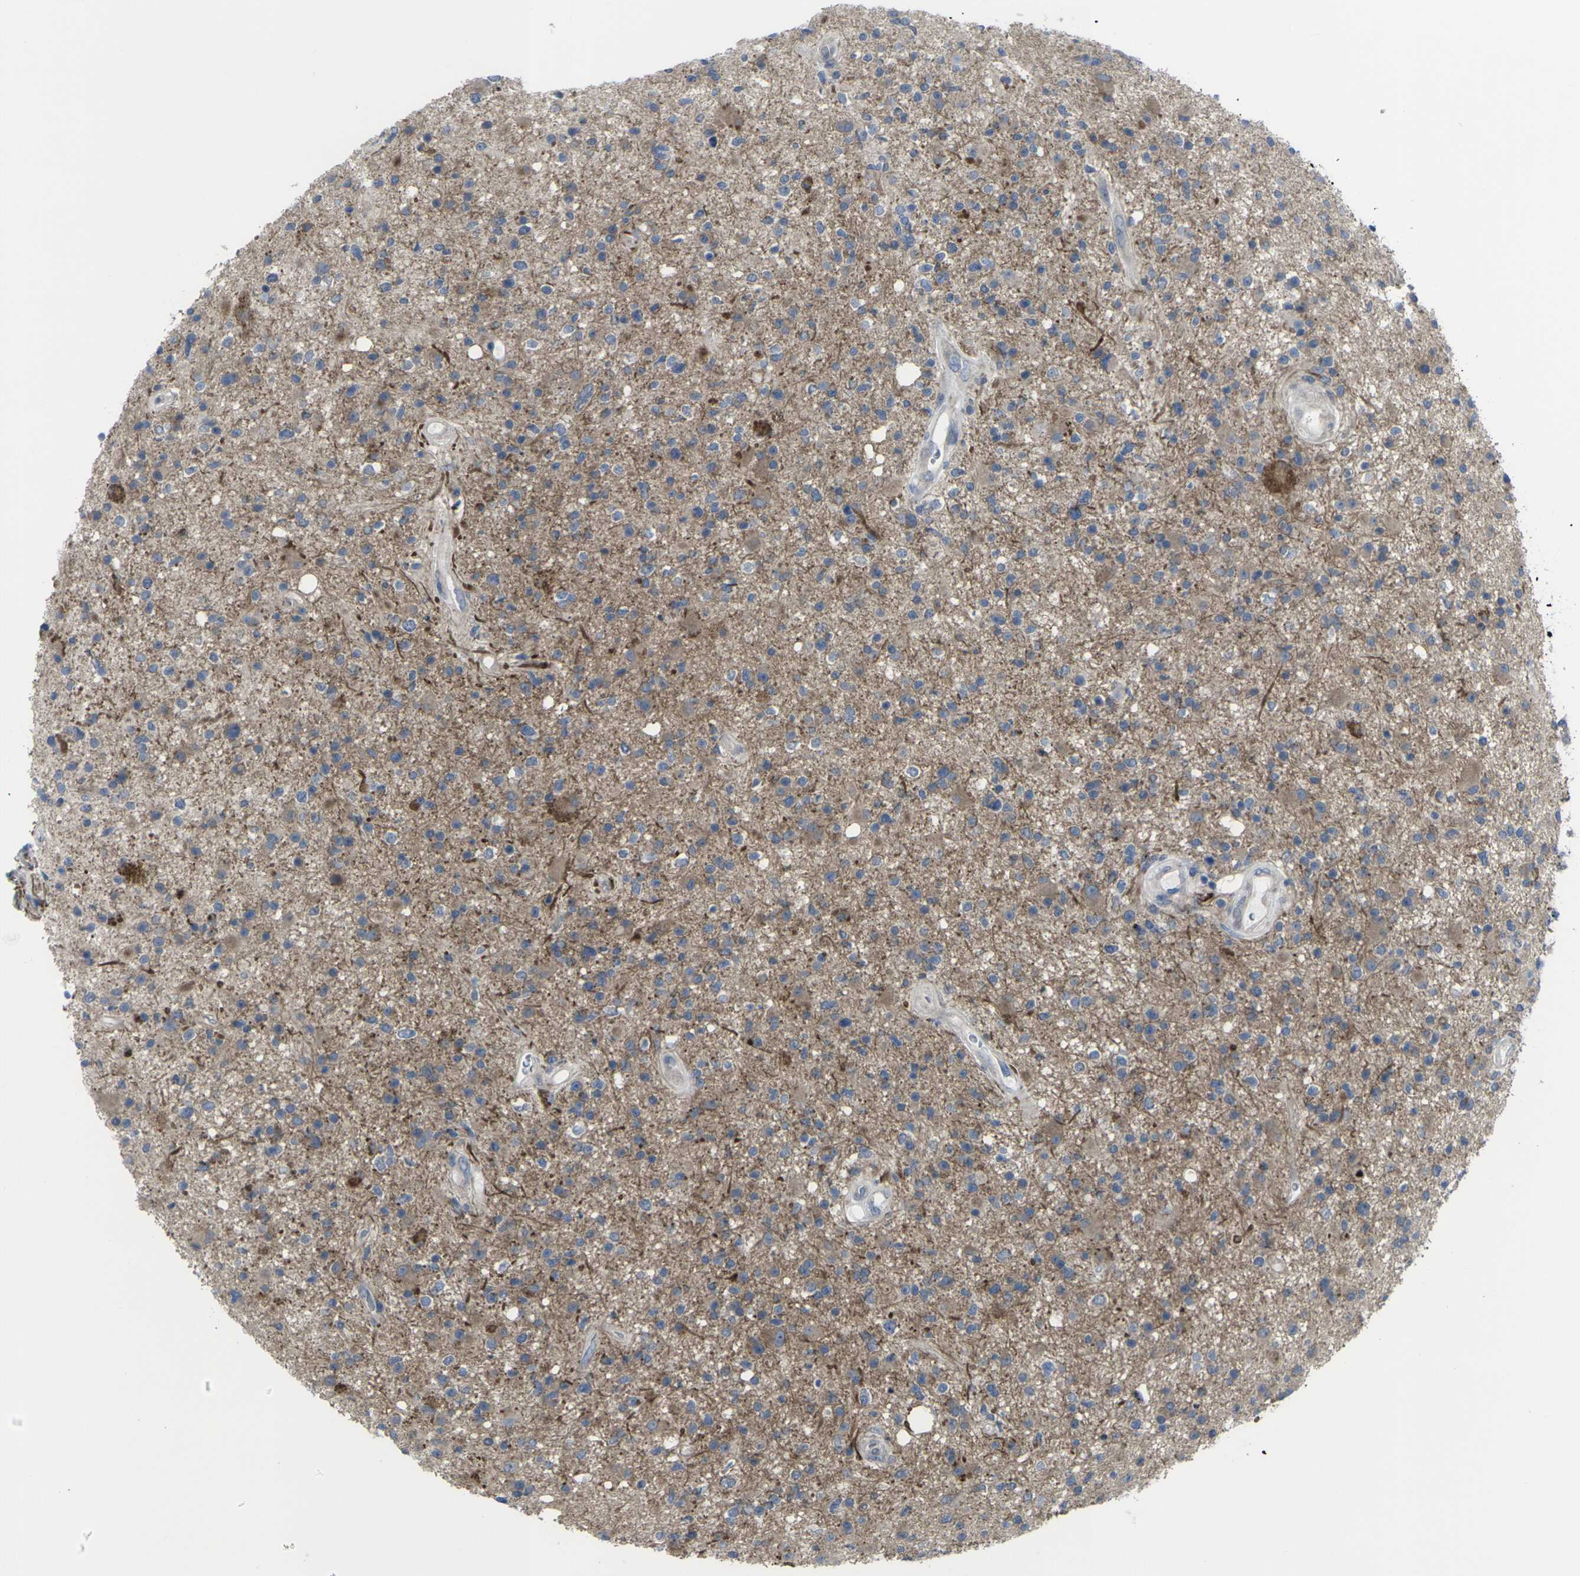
{"staining": {"intensity": "weak", "quantity": "25%-75%", "location": "cytoplasmic/membranous"}, "tissue": "glioma", "cell_type": "Tumor cells", "image_type": "cancer", "snomed": [{"axis": "morphology", "description": "Glioma, malignant, High grade"}, {"axis": "topography", "description": "Brain"}], "caption": "Immunohistochemical staining of glioma demonstrates low levels of weak cytoplasmic/membranous expression in about 25%-75% of tumor cells.", "gene": "CCR10", "patient": {"sex": "male", "age": 33}}